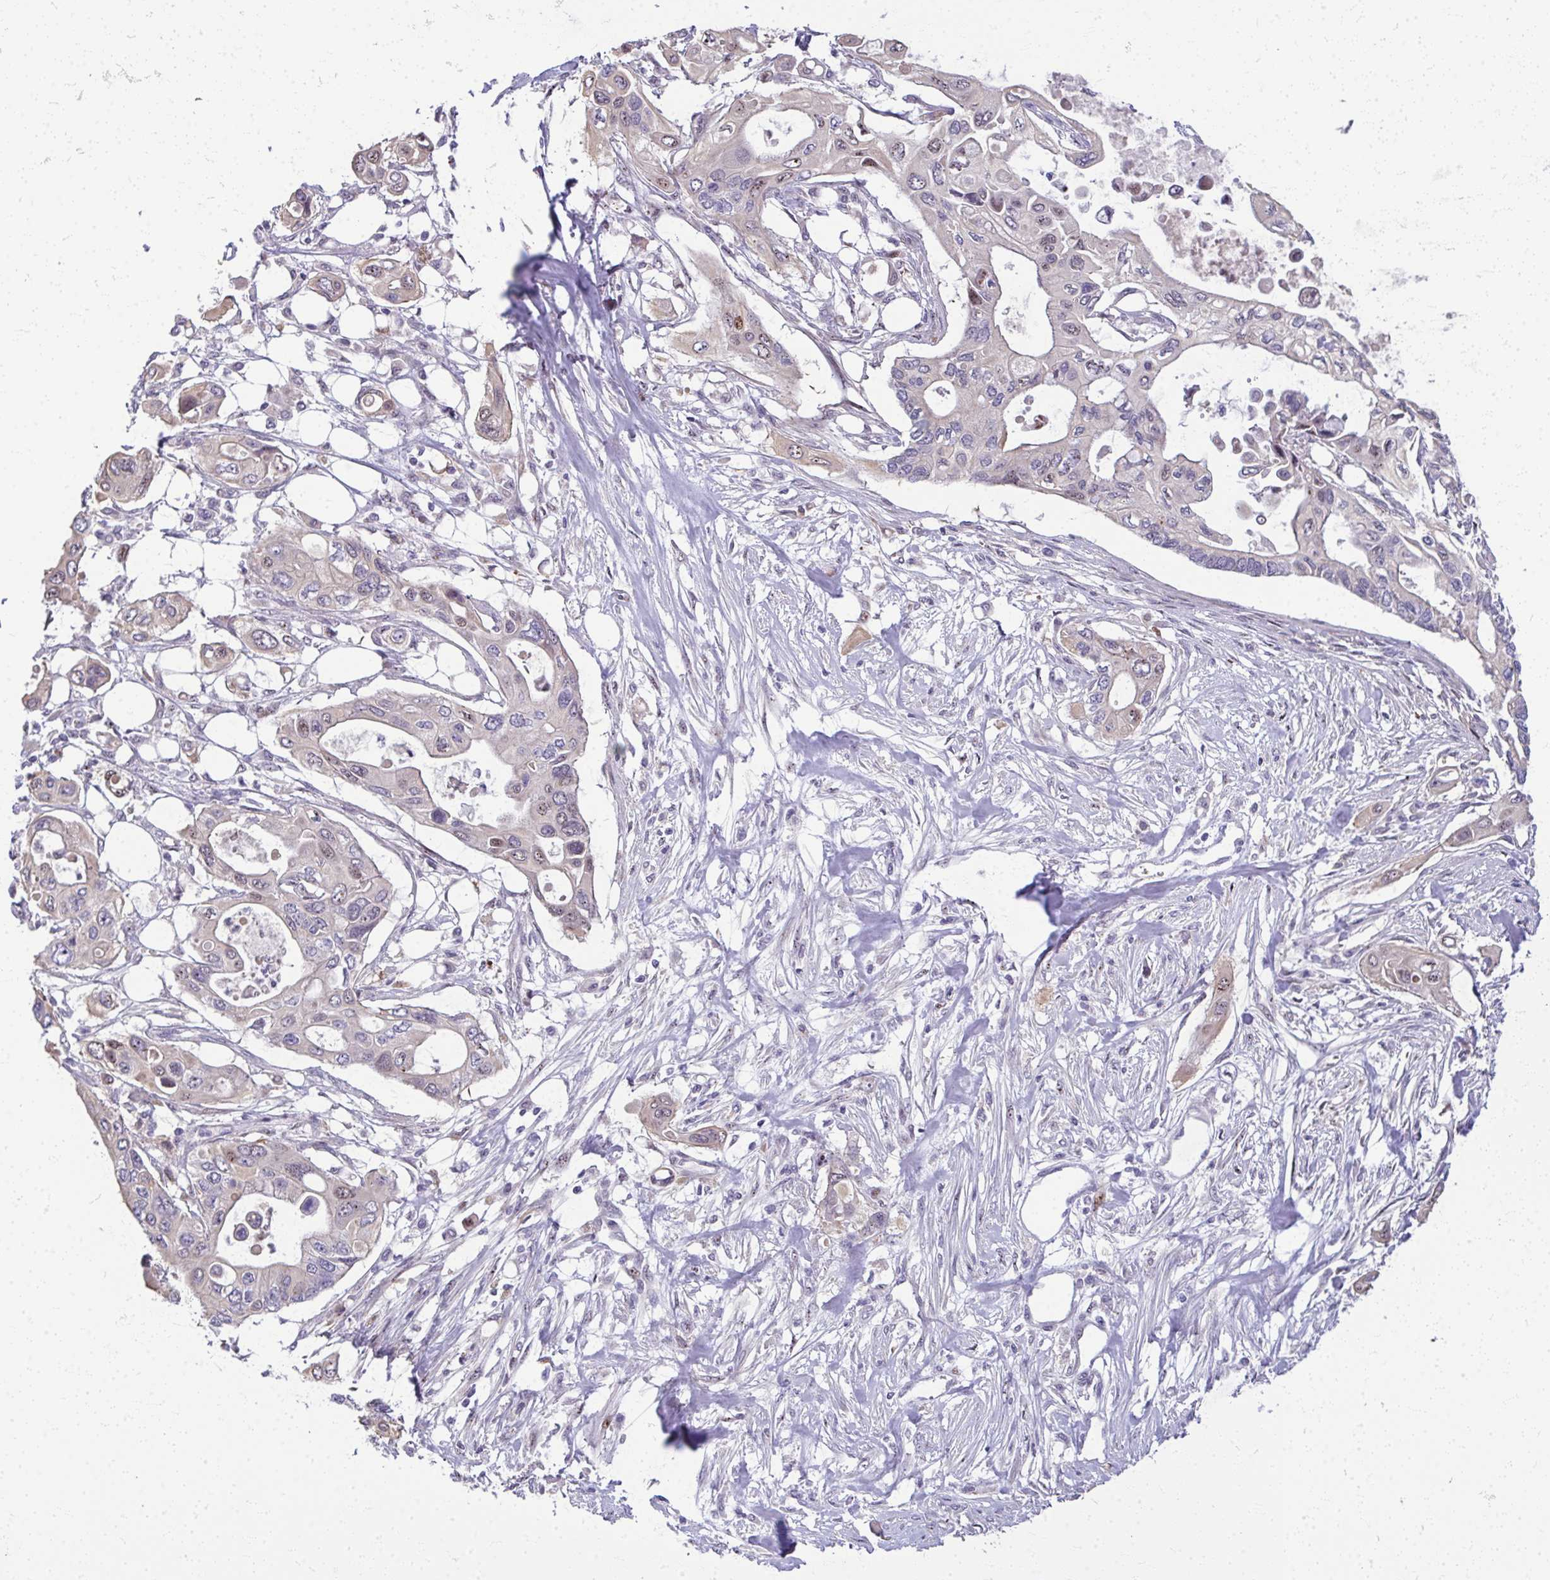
{"staining": {"intensity": "negative", "quantity": "none", "location": "none"}, "tissue": "pancreatic cancer", "cell_type": "Tumor cells", "image_type": "cancer", "snomed": [{"axis": "morphology", "description": "Adenocarcinoma, NOS"}, {"axis": "topography", "description": "Pancreas"}], "caption": "This is an immunohistochemistry histopathology image of human pancreatic cancer (adenocarcinoma). There is no staining in tumor cells.", "gene": "ODF1", "patient": {"sex": "female", "age": 63}}